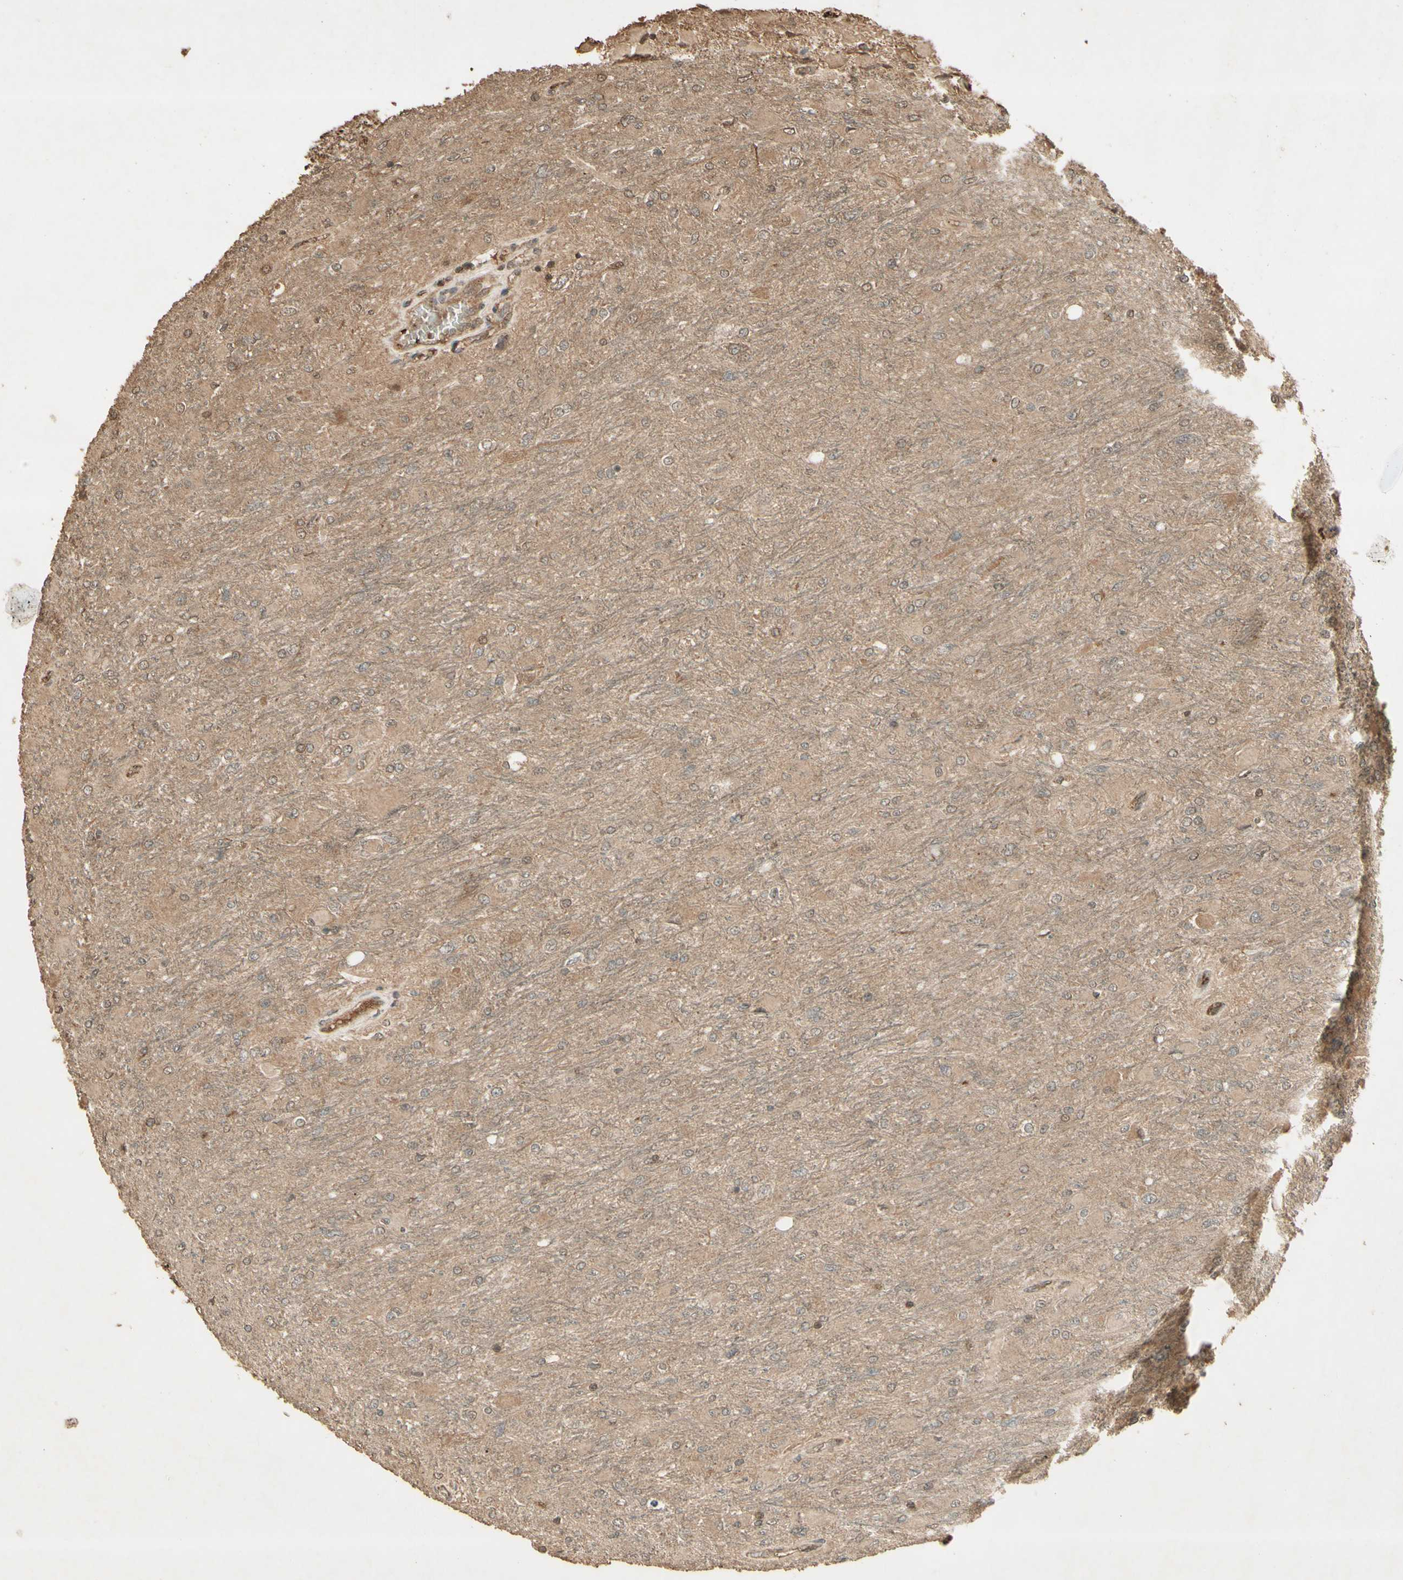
{"staining": {"intensity": "moderate", "quantity": "25%-75%", "location": "cytoplasmic/membranous"}, "tissue": "glioma", "cell_type": "Tumor cells", "image_type": "cancer", "snomed": [{"axis": "morphology", "description": "Glioma, malignant, High grade"}, {"axis": "topography", "description": "Cerebral cortex"}], "caption": "High-magnification brightfield microscopy of glioma stained with DAB (3,3'-diaminobenzidine) (brown) and counterstained with hematoxylin (blue). tumor cells exhibit moderate cytoplasmic/membranous staining is present in about25%-75% of cells. (DAB (3,3'-diaminobenzidine) IHC with brightfield microscopy, high magnification).", "gene": "SMAD9", "patient": {"sex": "female", "age": 36}}